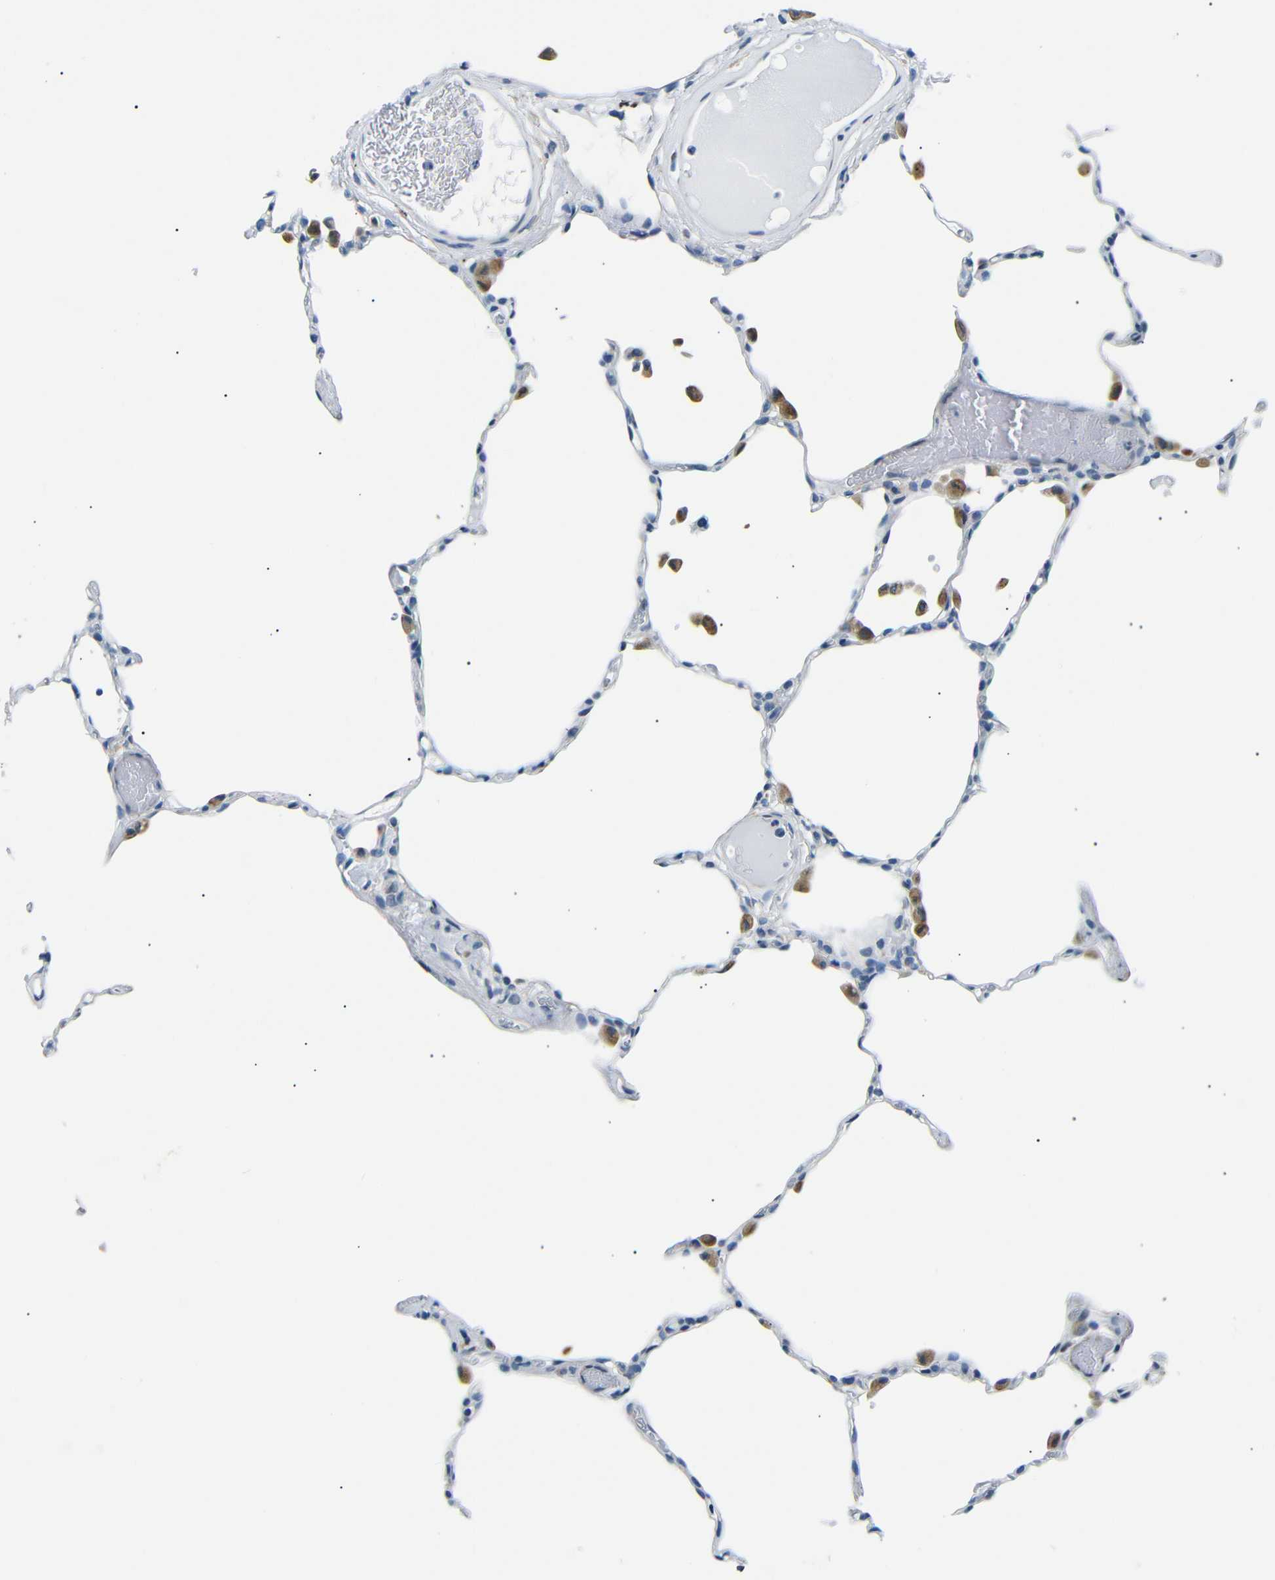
{"staining": {"intensity": "negative", "quantity": "none", "location": "none"}, "tissue": "lung", "cell_type": "Alveolar cells", "image_type": "normal", "snomed": [{"axis": "morphology", "description": "Normal tissue, NOS"}, {"axis": "topography", "description": "Lung"}], "caption": "Micrograph shows no protein expression in alveolar cells of unremarkable lung. The staining was performed using DAB to visualize the protein expression in brown, while the nuclei were stained in blue with hematoxylin (Magnification: 20x).", "gene": "TAFA1", "patient": {"sex": "female", "age": 49}}